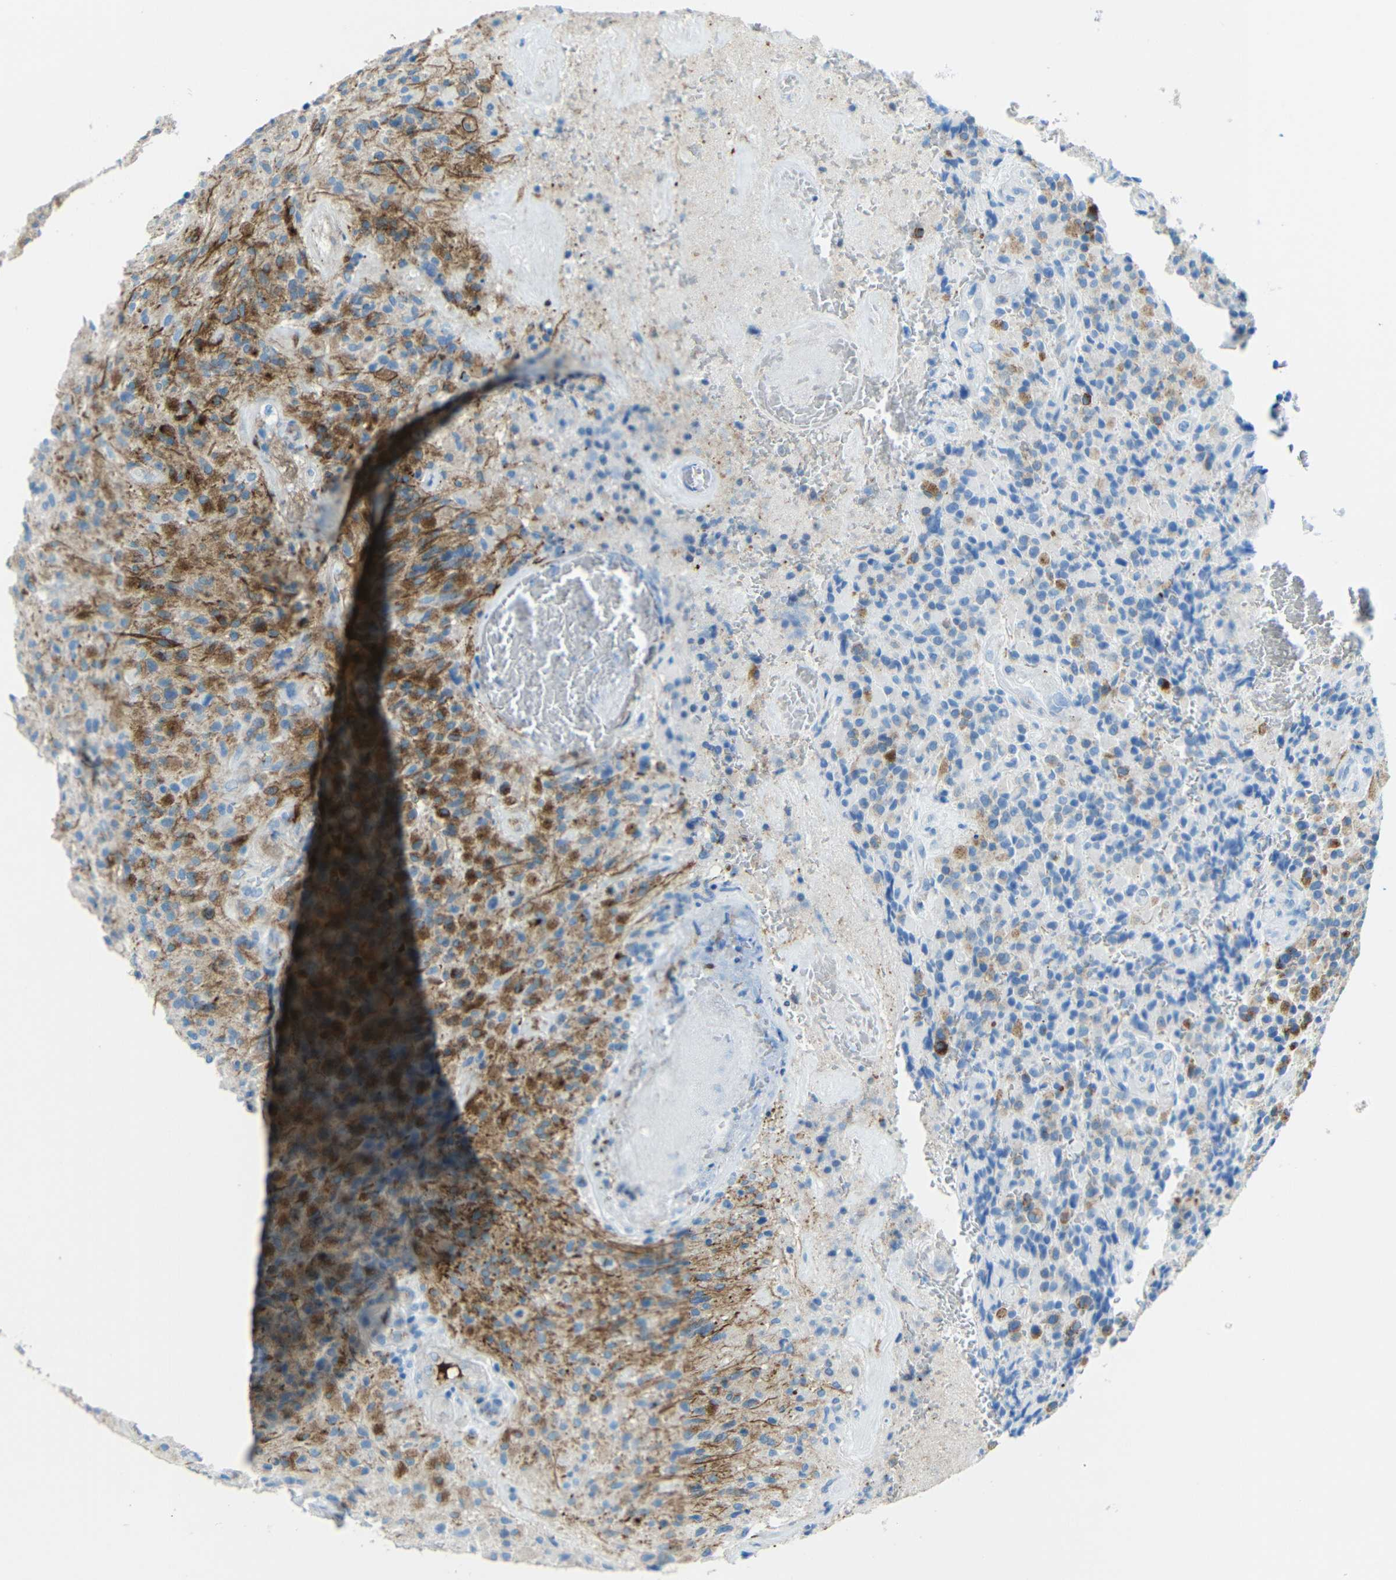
{"staining": {"intensity": "moderate", "quantity": "<25%", "location": "cytoplasmic/membranous"}, "tissue": "glioma", "cell_type": "Tumor cells", "image_type": "cancer", "snomed": [{"axis": "morphology", "description": "Glioma, malignant, High grade"}, {"axis": "topography", "description": "Brain"}], "caption": "This micrograph displays high-grade glioma (malignant) stained with IHC to label a protein in brown. The cytoplasmic/membranous of tumor cells show moderate positivity for the protein. Nuclei are counter-stained blue.", "gene": "TUBB4B", "patient": {"sex": "male", "age": 71}}